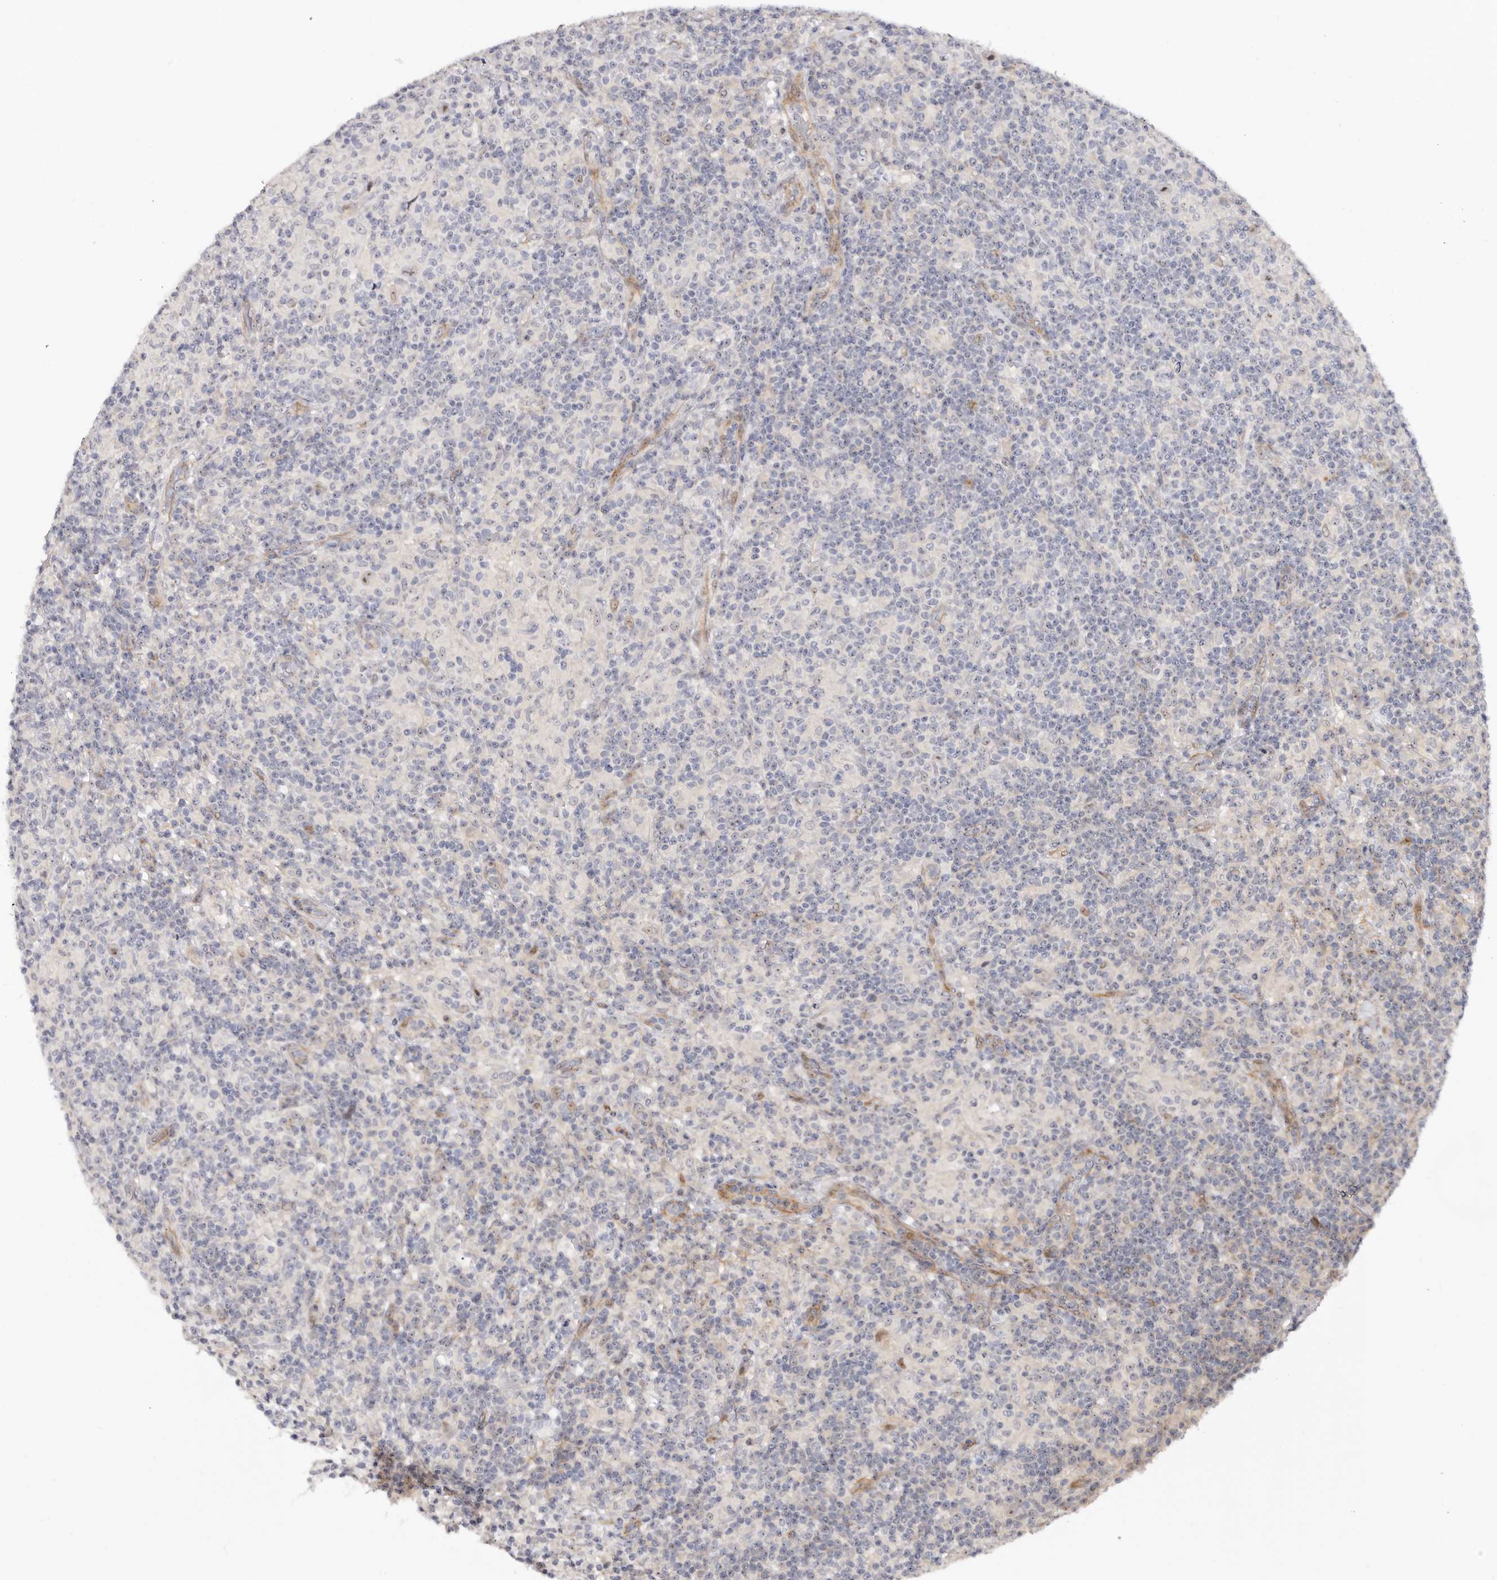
{"staining": {"intensity": "weak", "quantity": "25%-75%", "location": "nuclear"}, "tissue": "lymphoma", "cell_type": "Tumor cells", "image_type": "cancer", "snomed": [{"axis": "morphology", "description": "Hodgkin's disease, NOS"}, {"axis": "topography", "description": "Lymph node"}], "caption": "DAB (3,3'-diaminobenzidine) immunohistochemical staining of Hodgkin's disease exhibits weak nuclear protein positivity in about 25%-75% of tumor cells.", "gene": "ODF2L", "patient": {"sex": "male", "age": 70}}